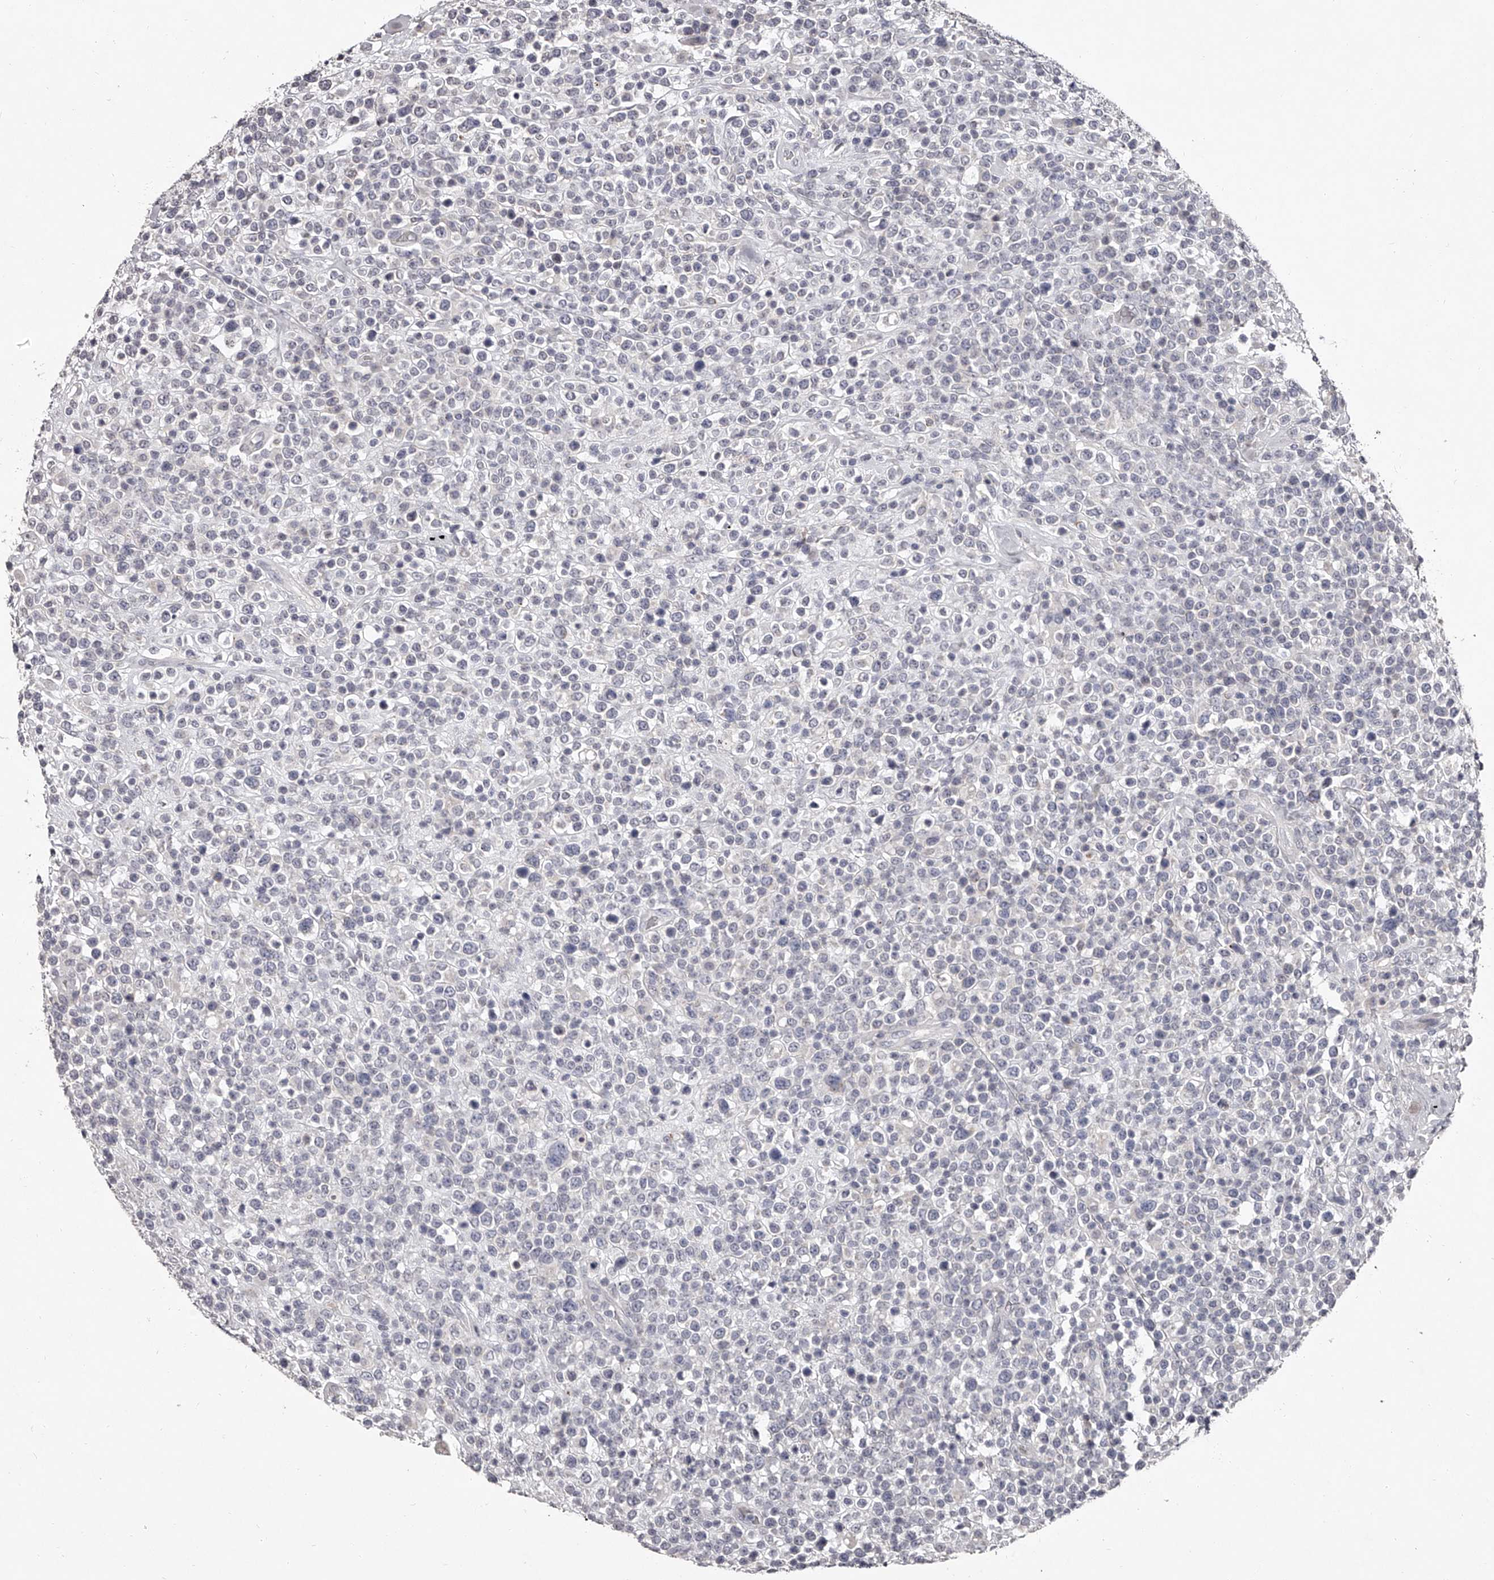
{"staining": {"intensity": "negative", "quantity": "none", "location": "none"}, "tissue": "lymphoma", "cell_type": "Tumor cells", "image_type": "cancer", "snomed": [{"axis": "morphology", "description": "Malignant lymphoma, non-Hodgkin's type, High grade"}, {"axis": "topography", "description": "Colon"}], "caption": "Human malignant lymphoma, non-Hodgkin's type (high-grade) stained for a protein using immunohistochemistry shows no expression in tumor cells.", "gene": "NT5DC1", "patient": {"sex": "female", "age": 53}}